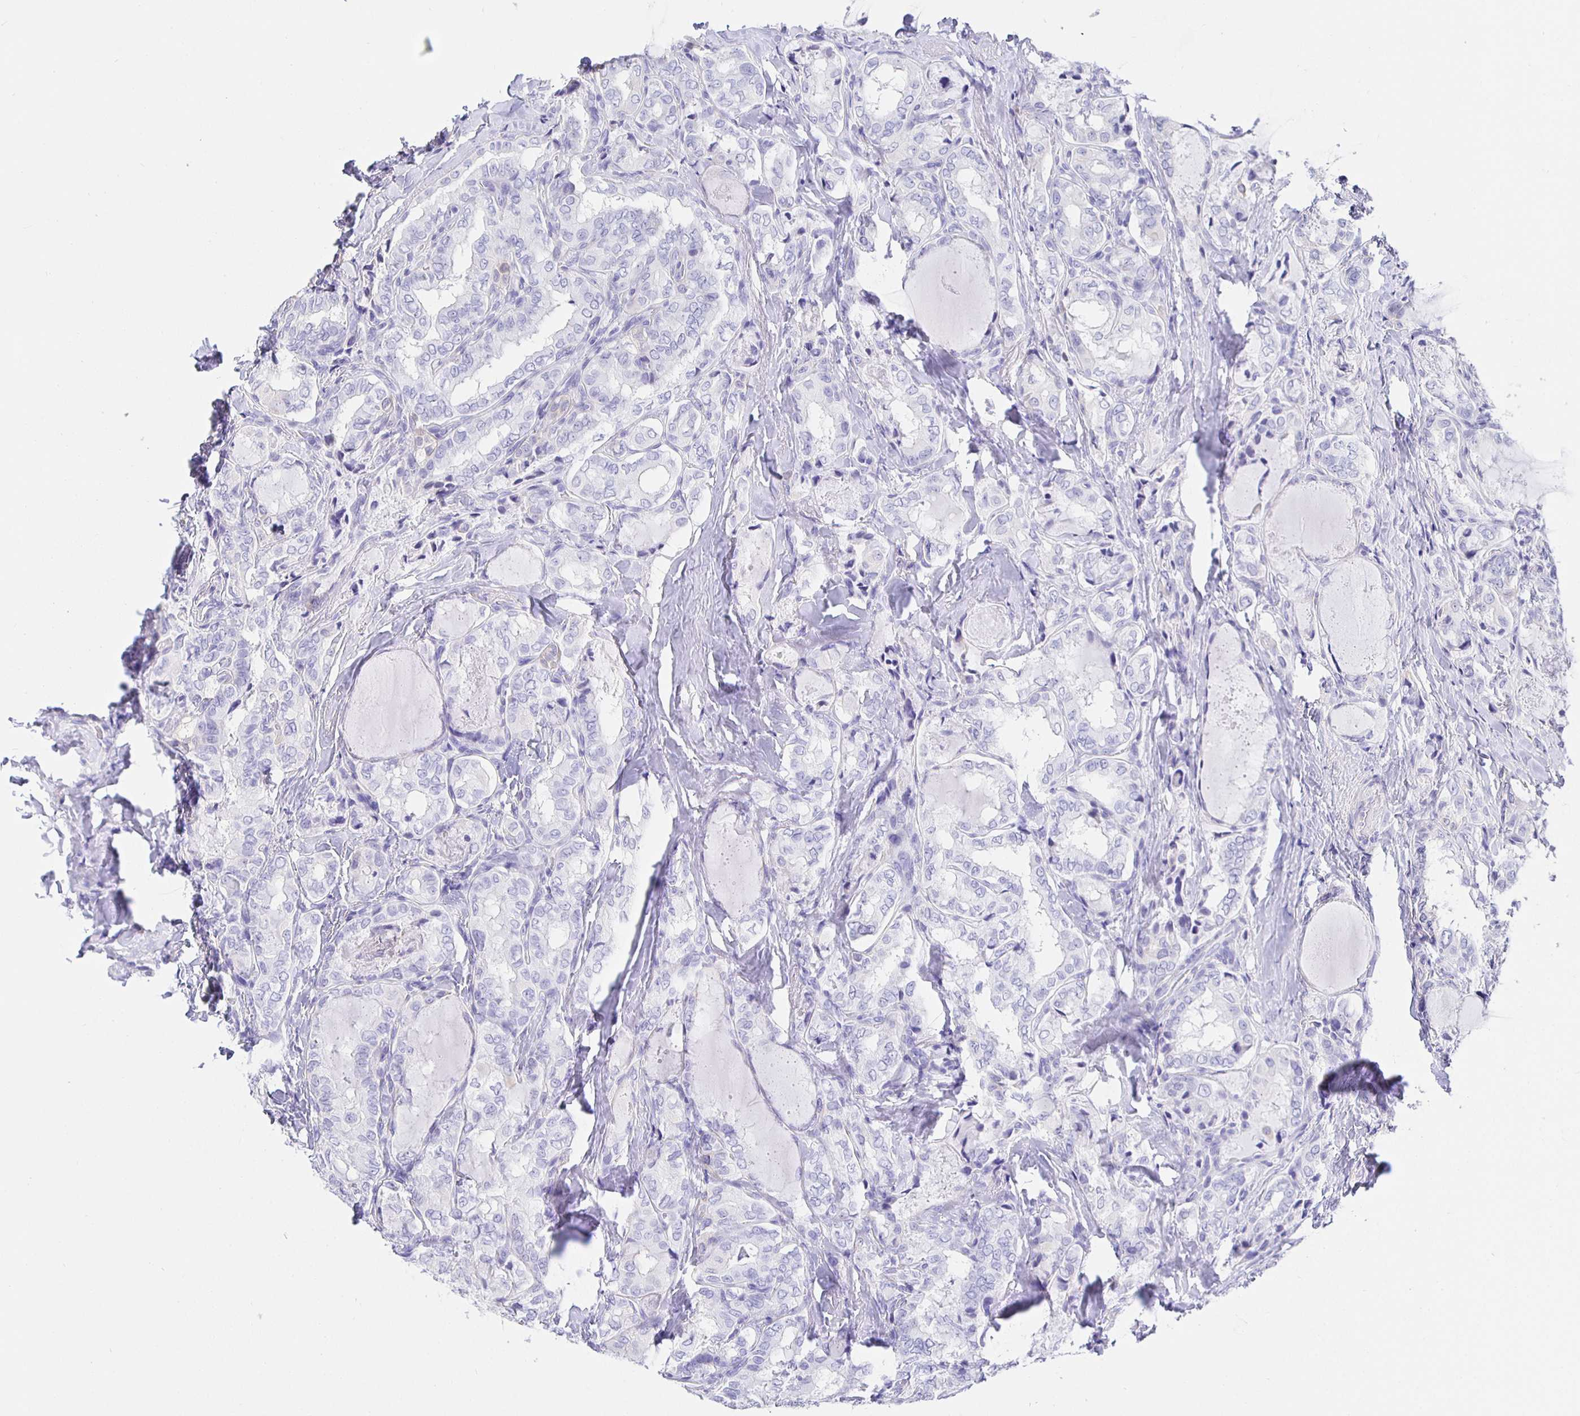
{"staining": {"intensity": "negative", "quantity": "none", "location": "none"}, "tissue": "thyroid cancer", "cell_type": "Tumor cells", "image_type": "cancer", "snomed": [{"axis": "morphology", "description": "Papillary adenocarcinoma, NOS"}, {"axis": "topography", "description": "Thyroid gland"}], "caption": "Thyroid papillary adenocarcinoma stained for a protein using IHC reveals no staining tumor cells.", "gene": "HSPA4L", "patient": {"sex": "female", "age": 75}}